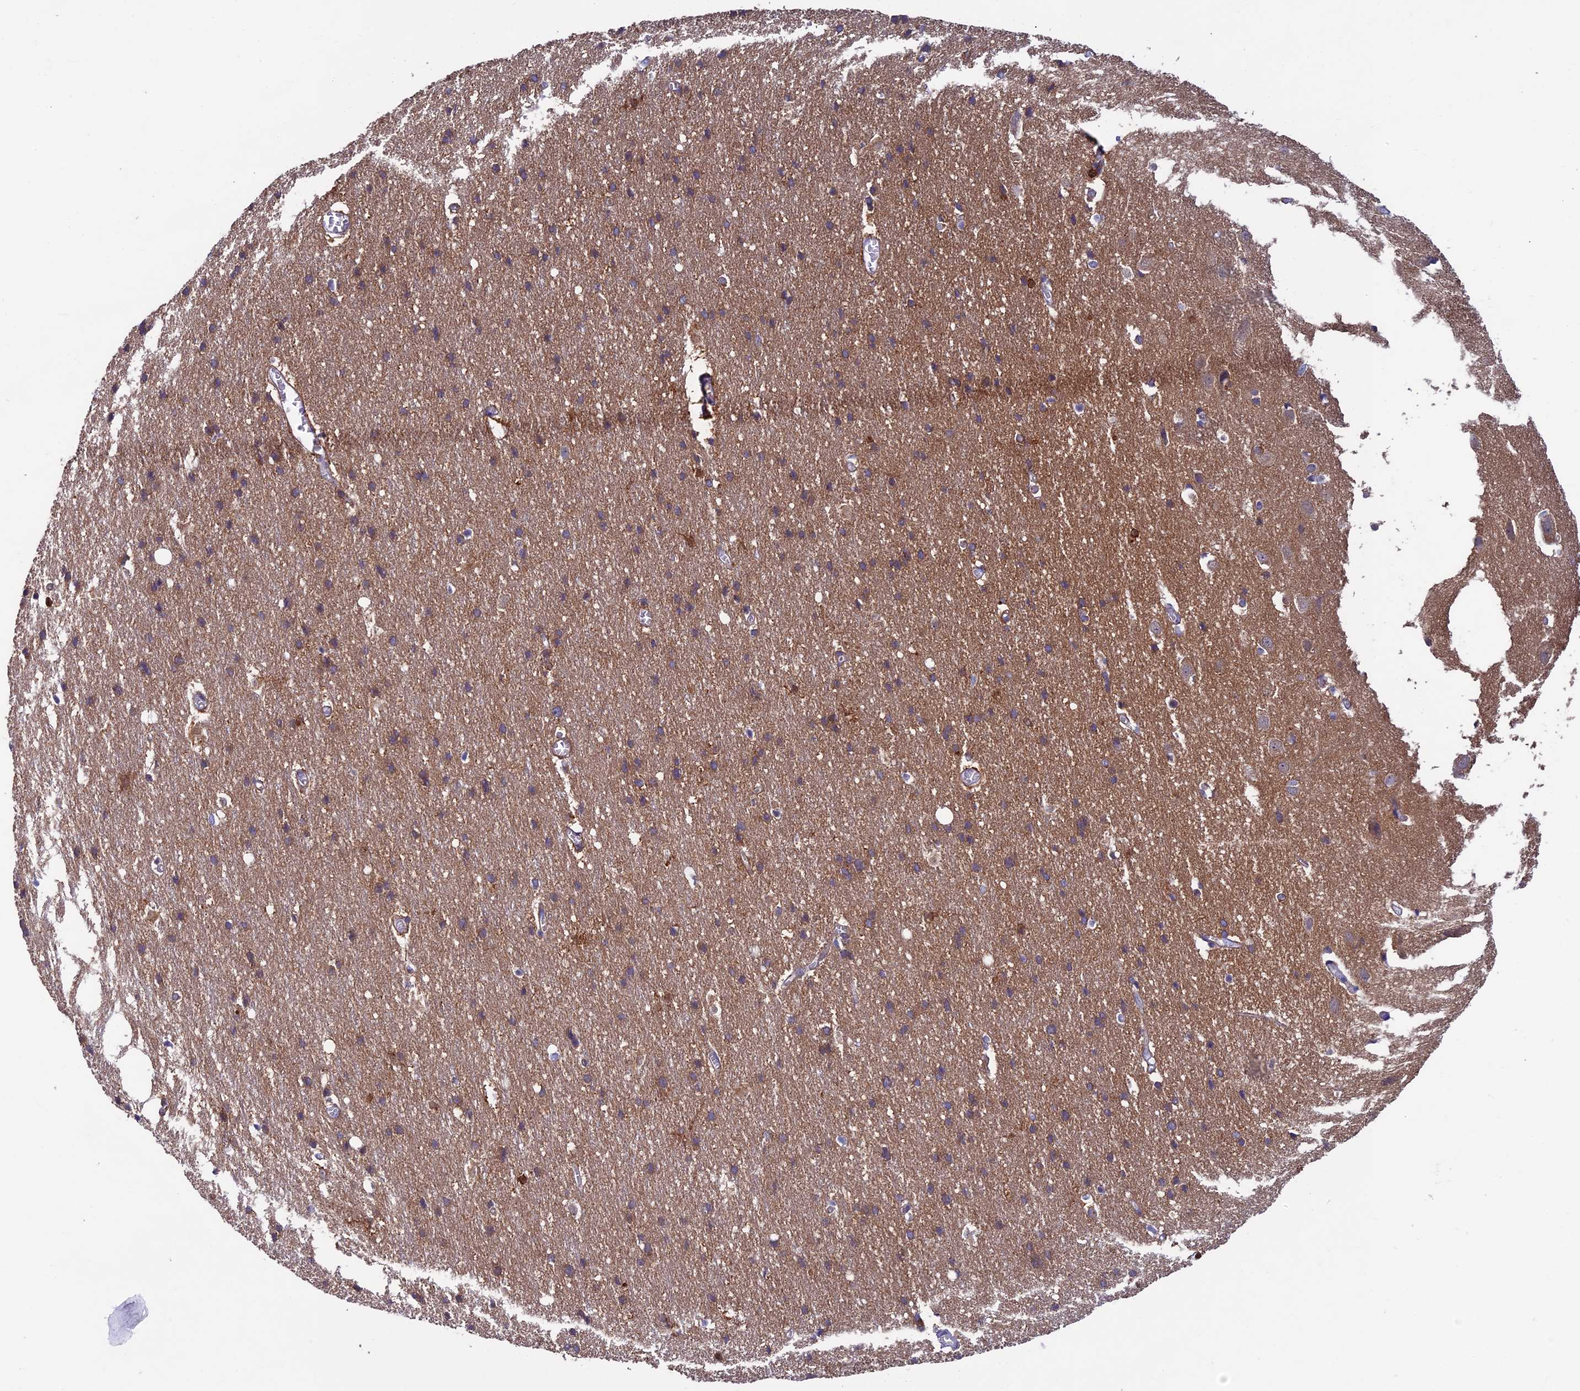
{"staining": {"intensity": "negative", "quantity": "none", "location": "none"}, "tissue": "cerebral cortex", "cell_type": "Endothelial cells", "image_type": "normal", "snomed": [{"axis": "morphology", "description": "Normal tissue, NOS"}, {"axis": "topography", "description": "Cerebral cortex"}], "caption": "There is no significant positivity in endothelial cells of cerebral cortex. Brightfield microscopy of immunohistochemistry (IHC) stained with DAB (3,3'-diaminobenzidine) (brown) and hematoxylin (blue), captured at high magnification.", "gene": "MFSD12", "patient": {"sex": "male", "age": 54}}